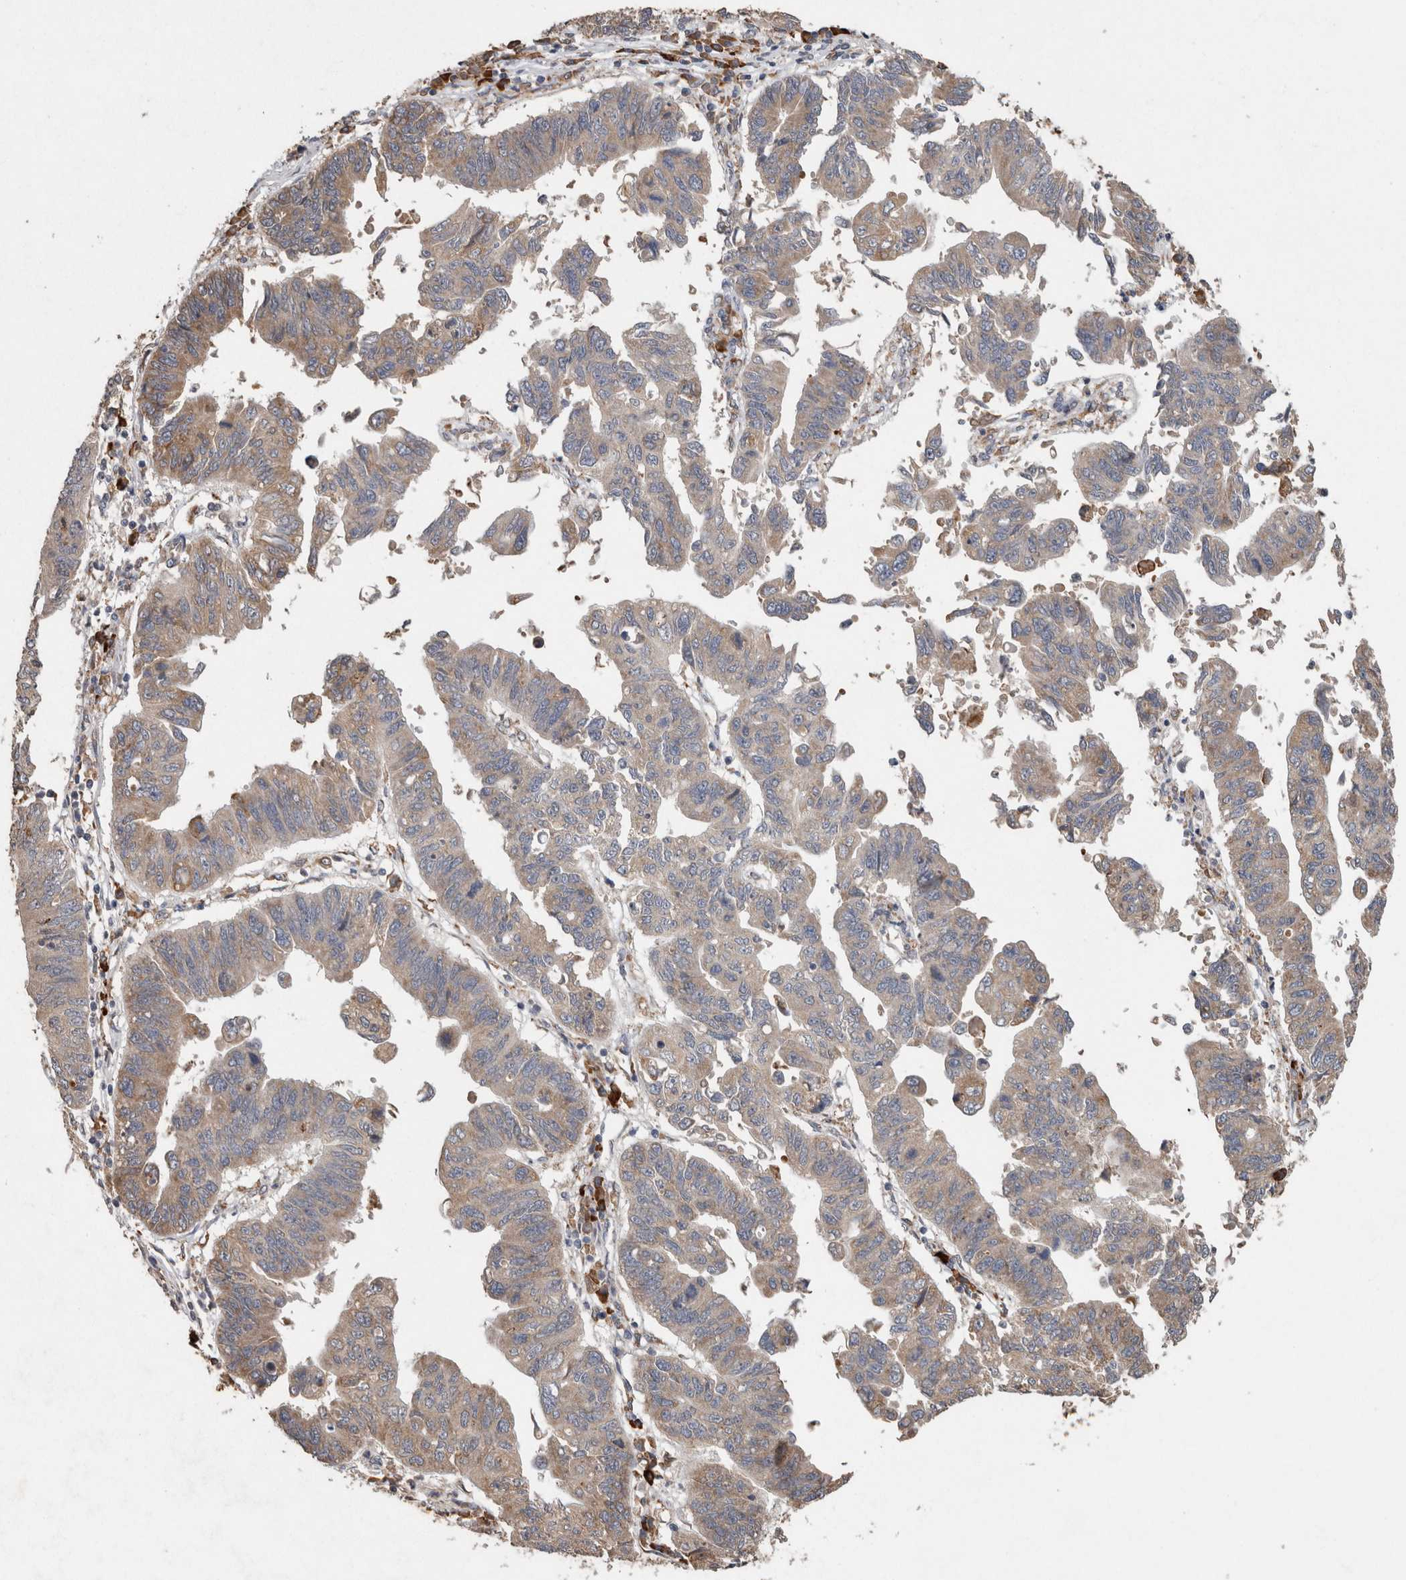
{"staining": {"intensity": "moderate", "quantity": "25%-75%", "location": "cytoplasmic/membranous"}, "tissue": "stomach cancer", "cell_type": "Tumor cells", "image_type": "cancer", "snomed": [{"axis": "morphology", "description": "Adenocarcinoma, NOS"}, {"axis": "topography", "description": "Stomach"}], "caption": "DAB immunohistochemical staining of human stomach cancer demonstrates moderate cytoplasmic/membranous protein expression in about 25%-75% of tumor cells.", "gene": "ADGRL3", "patient": {"sex": "male", "age": 59}}